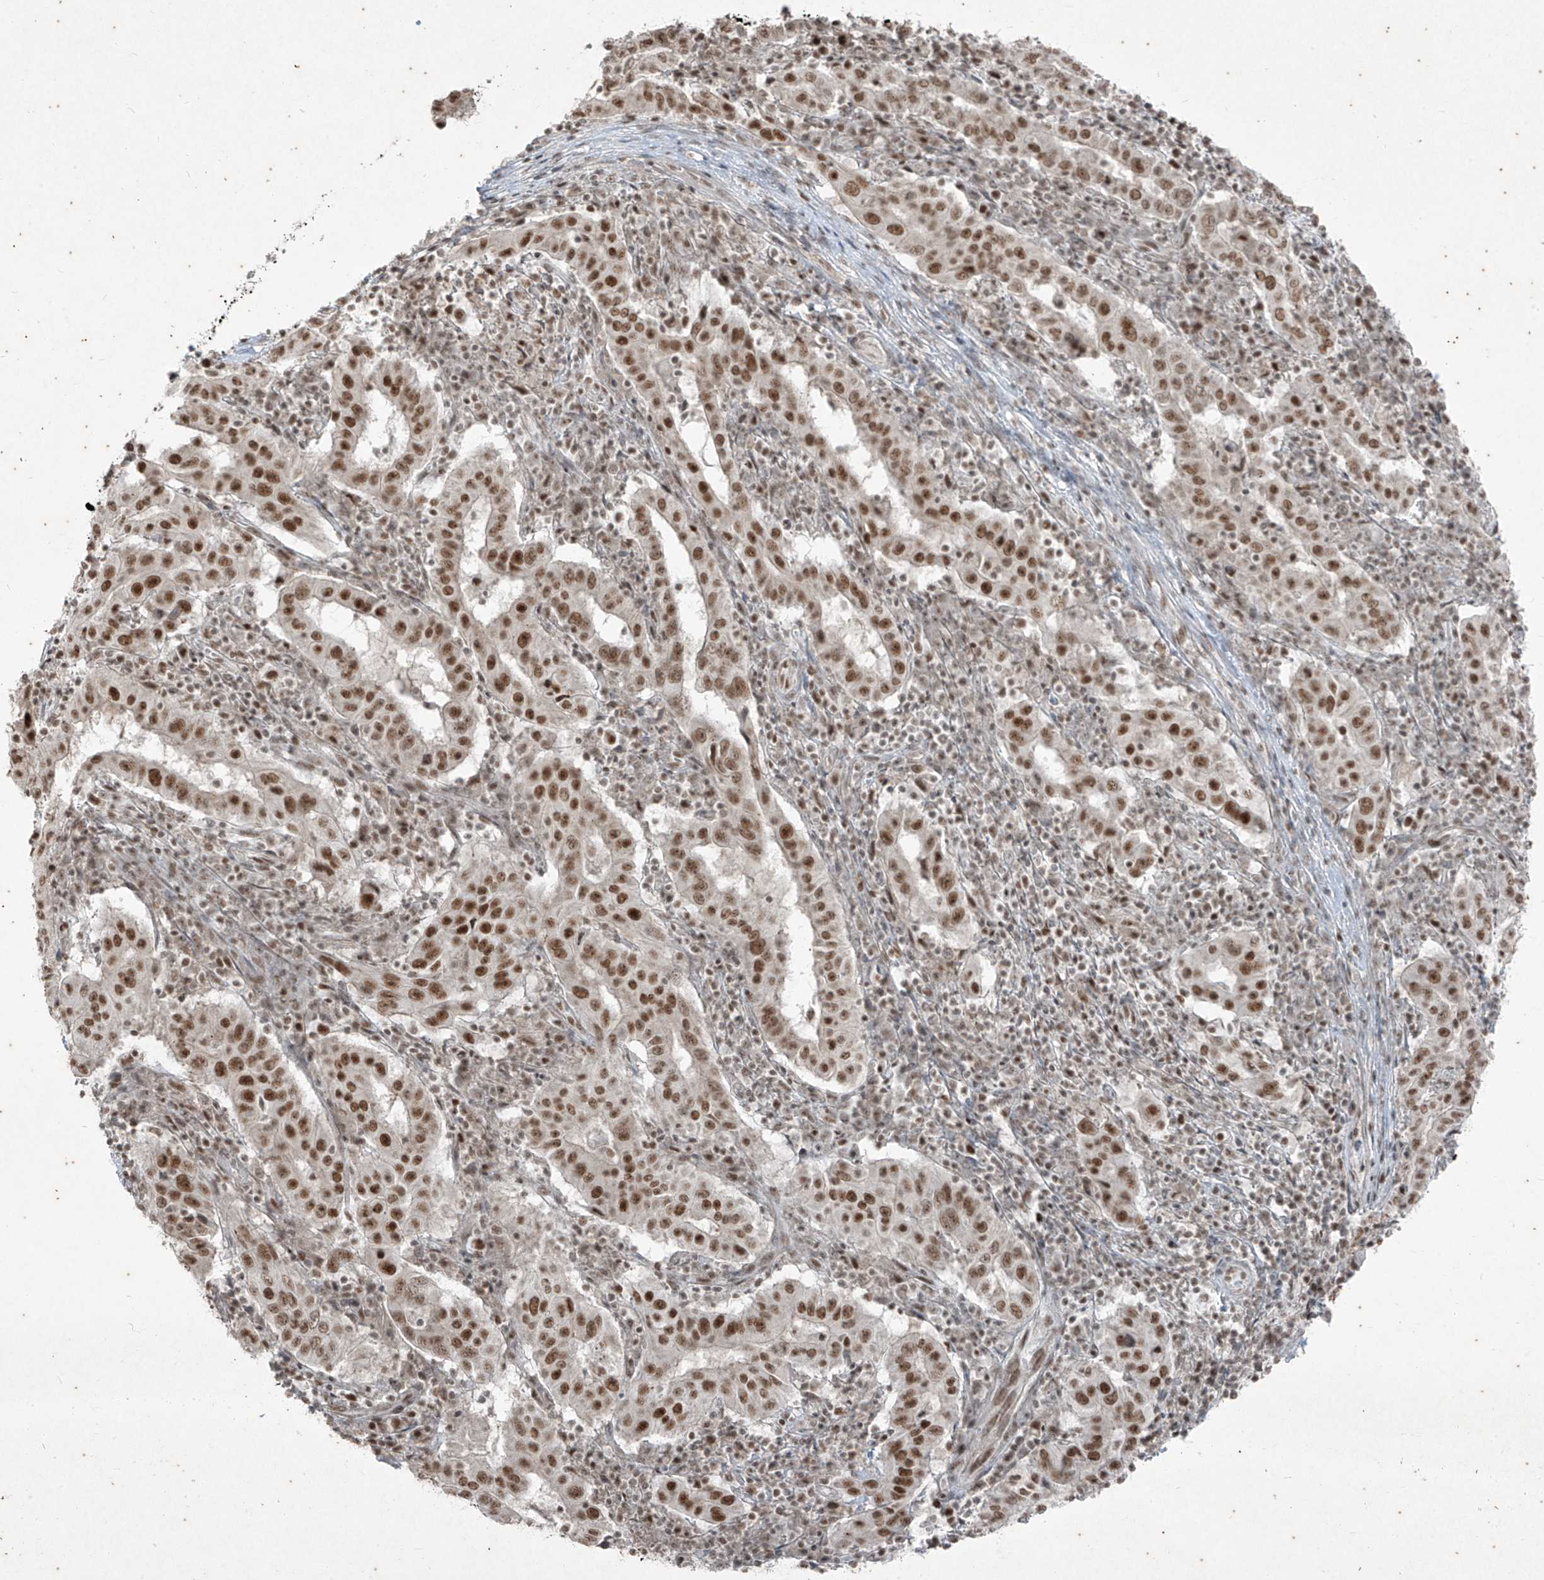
{"staining": {"intensity": "moderate", "quantity": ">75%", "location": "nuclear"}, "tissue": "pancreatic cancer", "cell_type": "Tumor cells", "image_type": "cancer", "snomed": [{"axis": "morphology", "description": "Adenocarcinoma, NOS"}, {"axis": "topography", "description": "Pancreas"}], "caption": "Adenocarcinoma (pancreatic) stained for a protein shows moderate nuclear positivity in tumor cells. The staining was performed using DAB to visualize the protein expression in brown, while the nuclei were stained in blue with hematoxylin (Magnification: 20x).", "gene": "ZNF354B", "patient": {"sex": "male", "age": 63}}